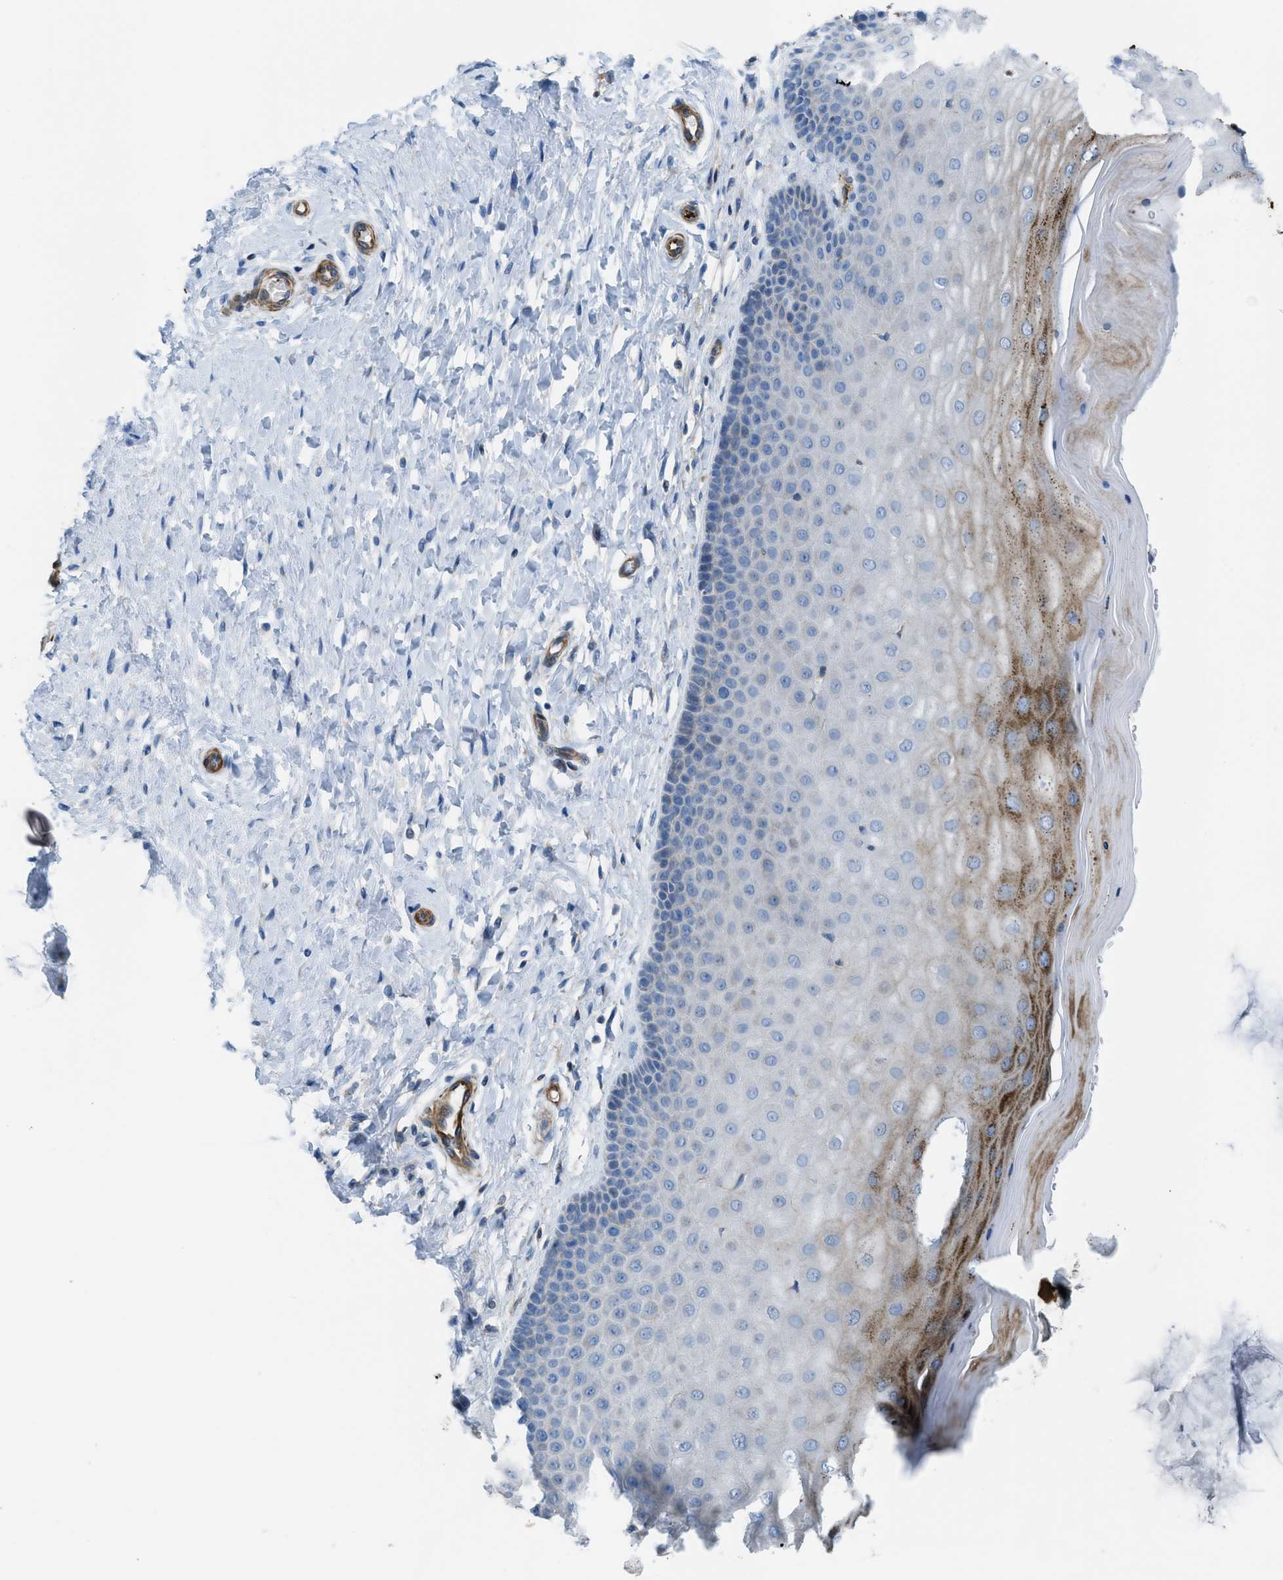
{"staining": {"intensity": "weak", "quantity": "<25%", "location": "cytoplasmic/membranous"}, "tissue": "cervix", "cell_type": "Glandular cells", "image_type": "normal", "snomed": [{"axis": "morphology", "description": "Normal tissue, NOS"}, {"axis": "topography", "description": "Cervix"}], "caption": "The histopathology image demonstrates no staining of glandular cells in unremarkable cervix.", "gene": "KCNH7", "patient": {"sex": "female", "age": 55}}